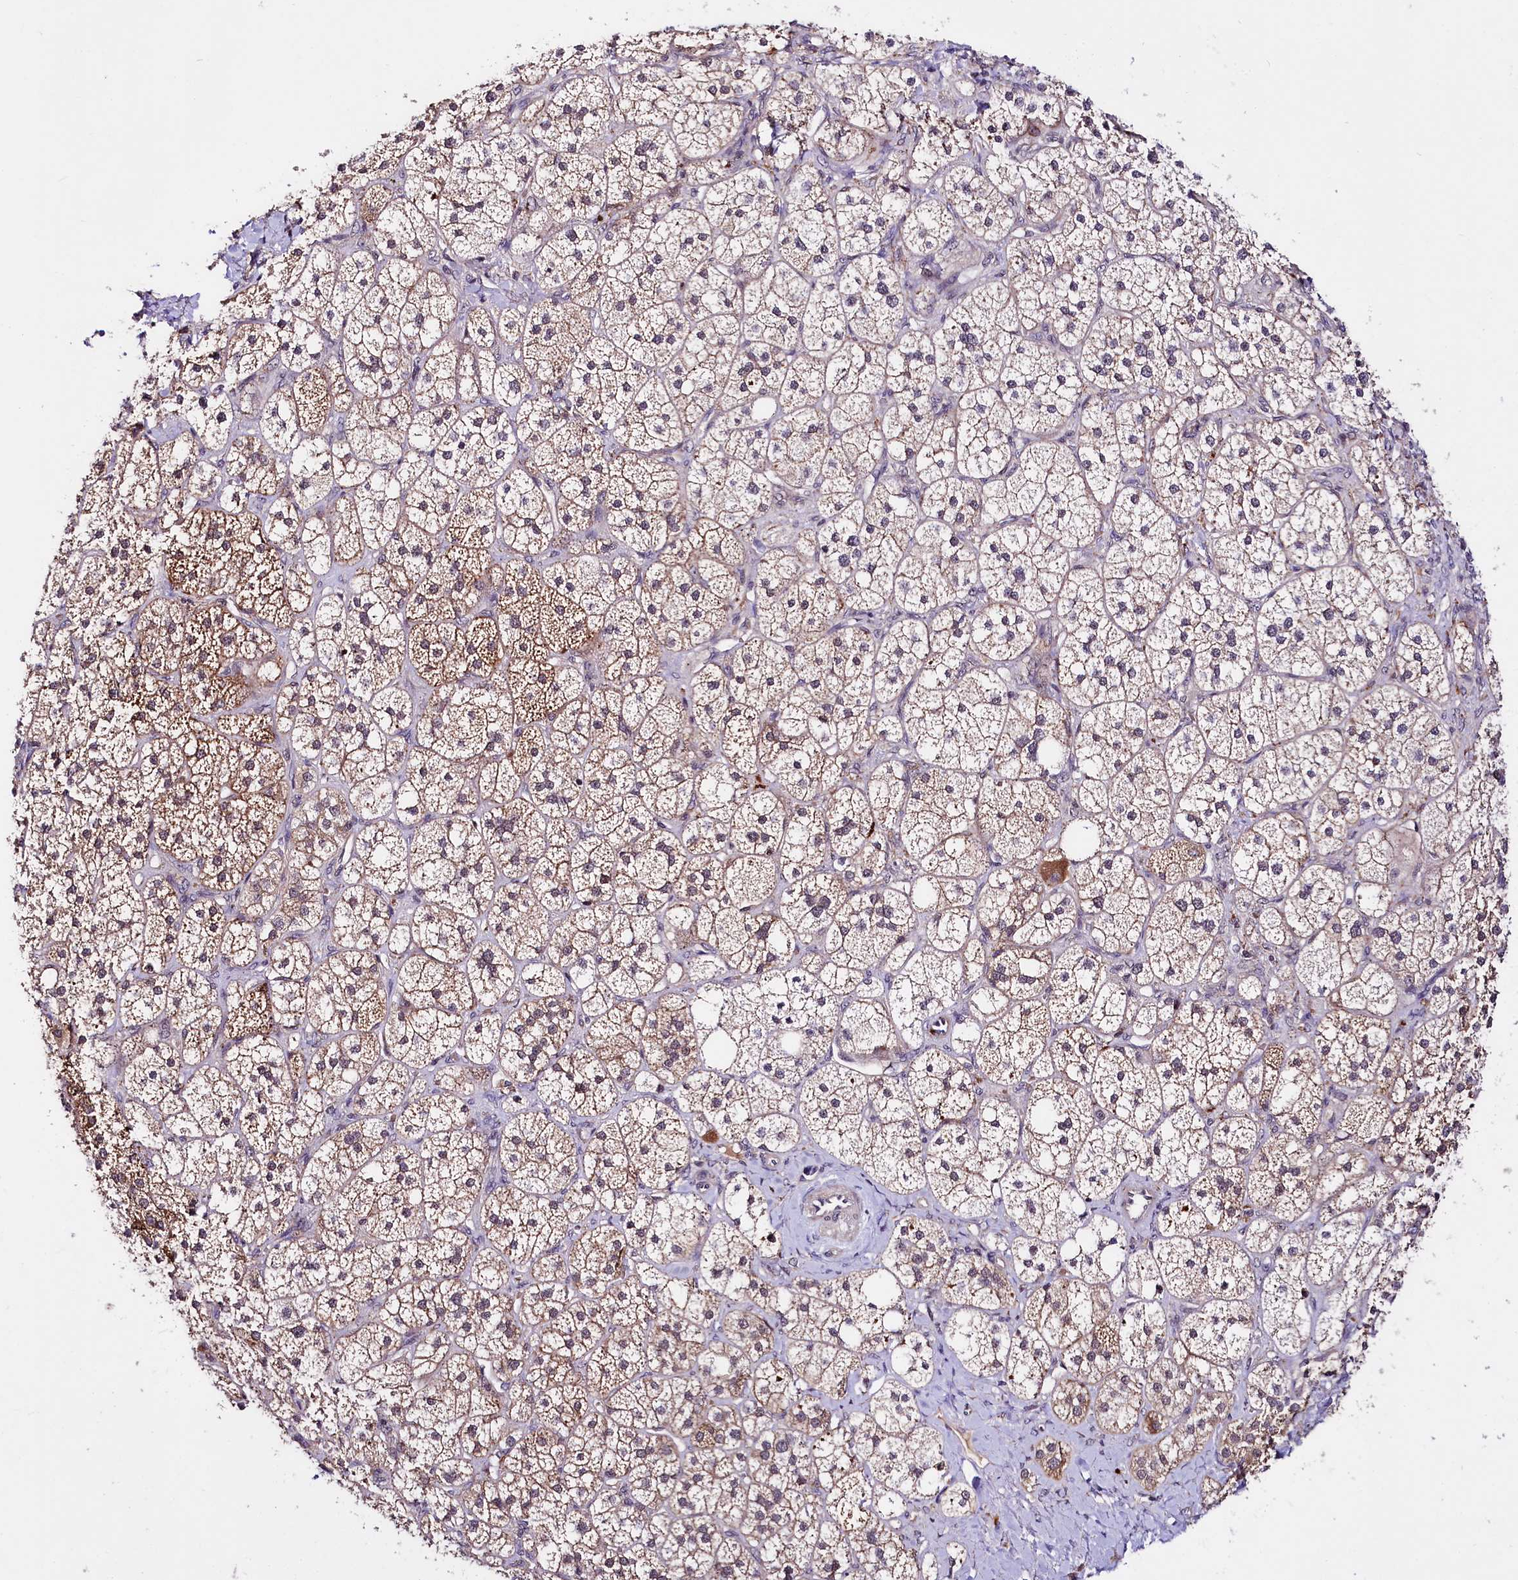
{"staining": {"intensity": "moderate", "quantity": ">75%", "location": "cytoplasmic/membranous"}, "tissue": "adrenal gland", "cell_type": "Glandular cells", "image_type": "normal", "snomed": [{"axis": "morphology", "description": "Normal tissue, NOS"}, {"axis": "topography", "description": "Adrenal gland"}], "caption": "Adrenal gland stained with immunohistochemistry displays moderate cytoplasmic/membranous staining in about >75% of glandular cells.", "gene": "TAFAZZIN", "patient": {"sex": "male", "age": 61}}